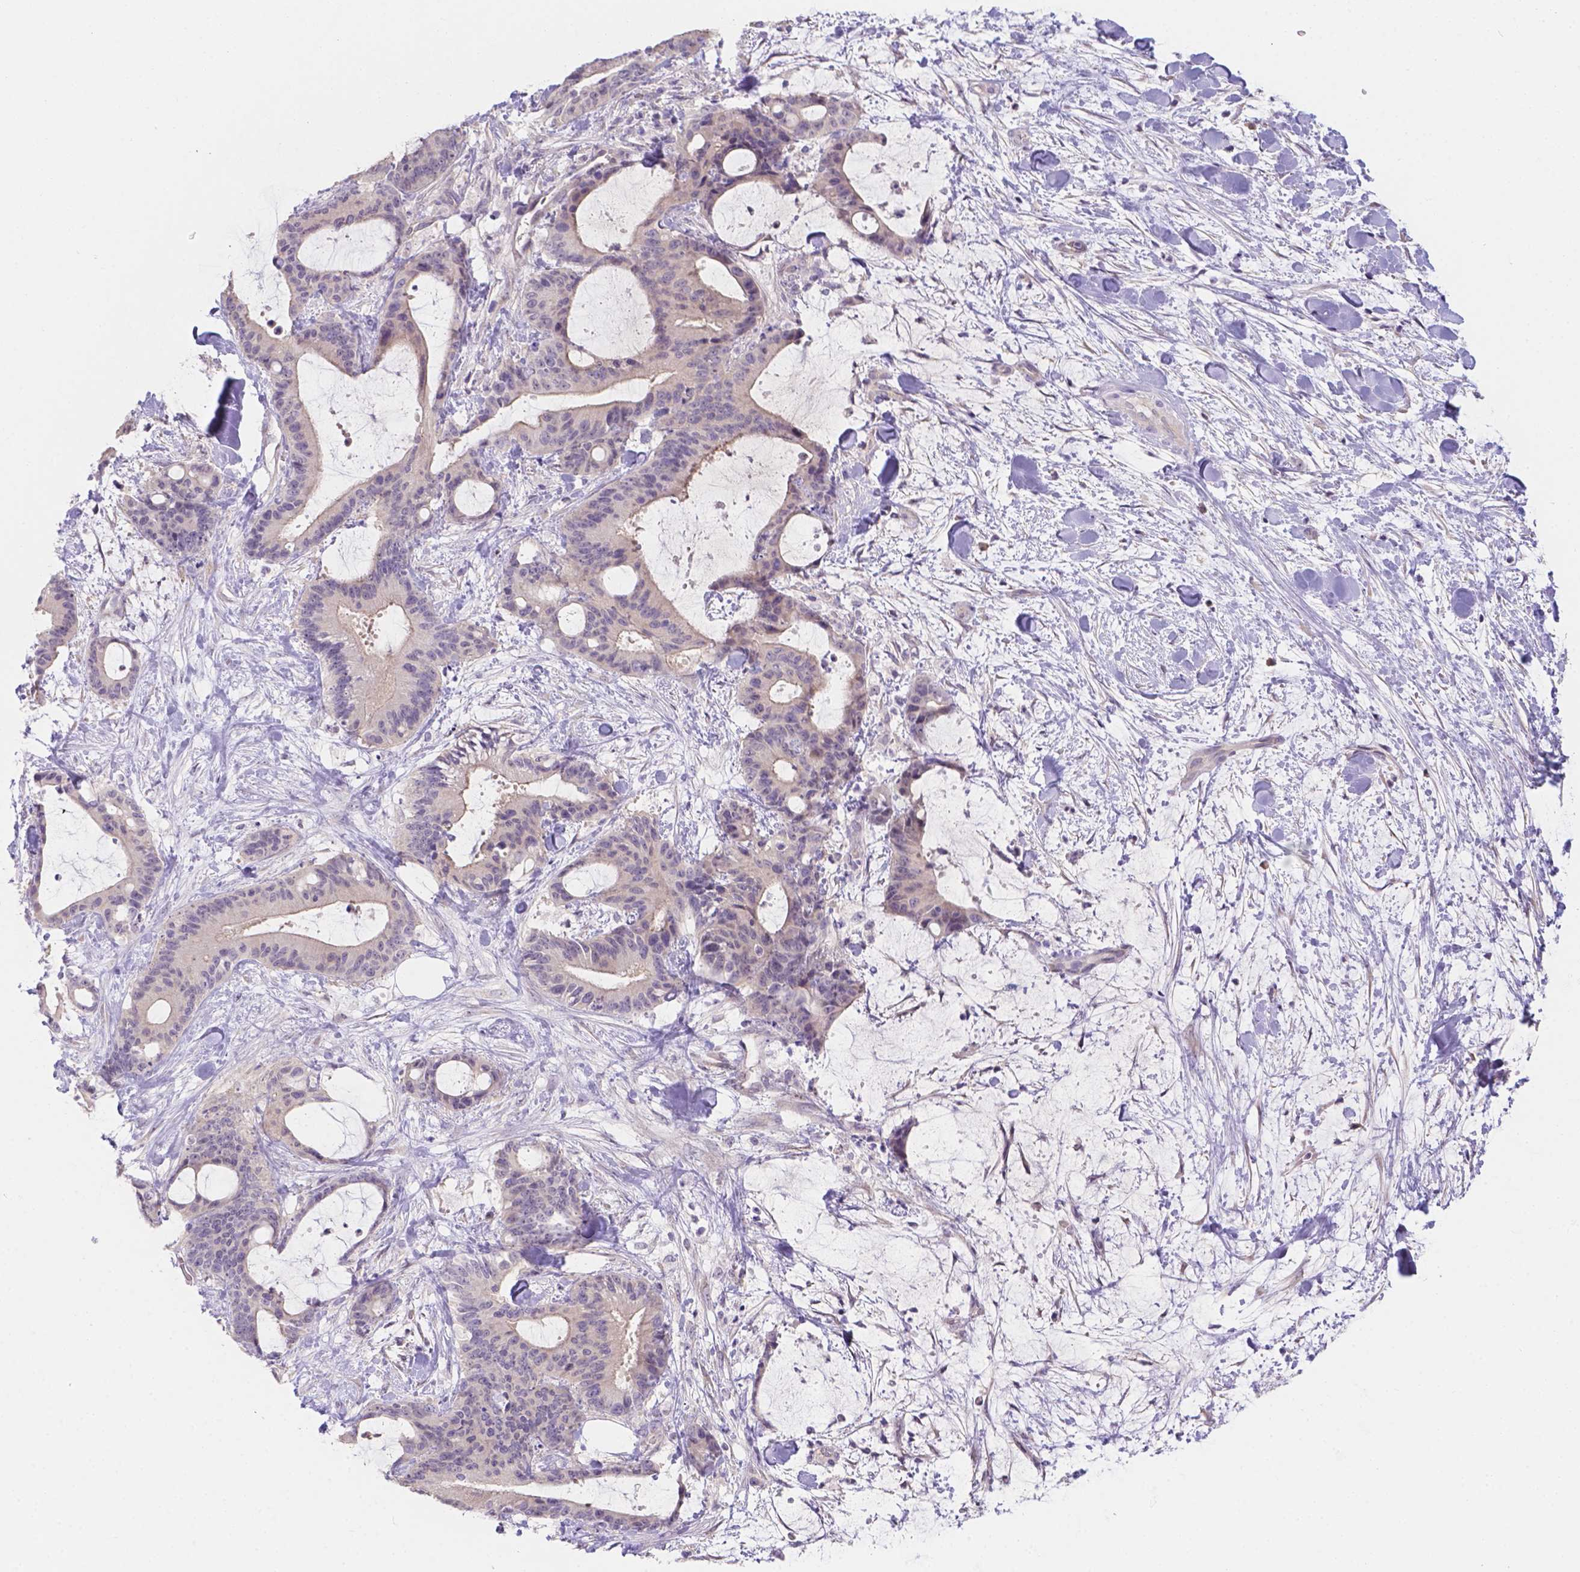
{"staining": {"intensity": "weak", "quantity": "<25%", "location": "cytoplasmic/membranous"}, "tissue": "liver cancer", "cell_type": "Tumor cells", "image_type": "cancer", "snomed": [{"axis": "morphology", "description": "Cholangiocarcinoma"}, {"axis": "topography", "description": "Liver"}], "caption": "A micrograph of cholangiocarcinoma (liver) stained for a protein demonstrates no brown staining in tumor cells. (Stains: DAB immunohistochemistry (IHC) with hematoxylin counter stain, Microscopy: brightfield microscopy at high magnification).", "gene": "CD96", "patient": {"sex": "female", "age": 73}}